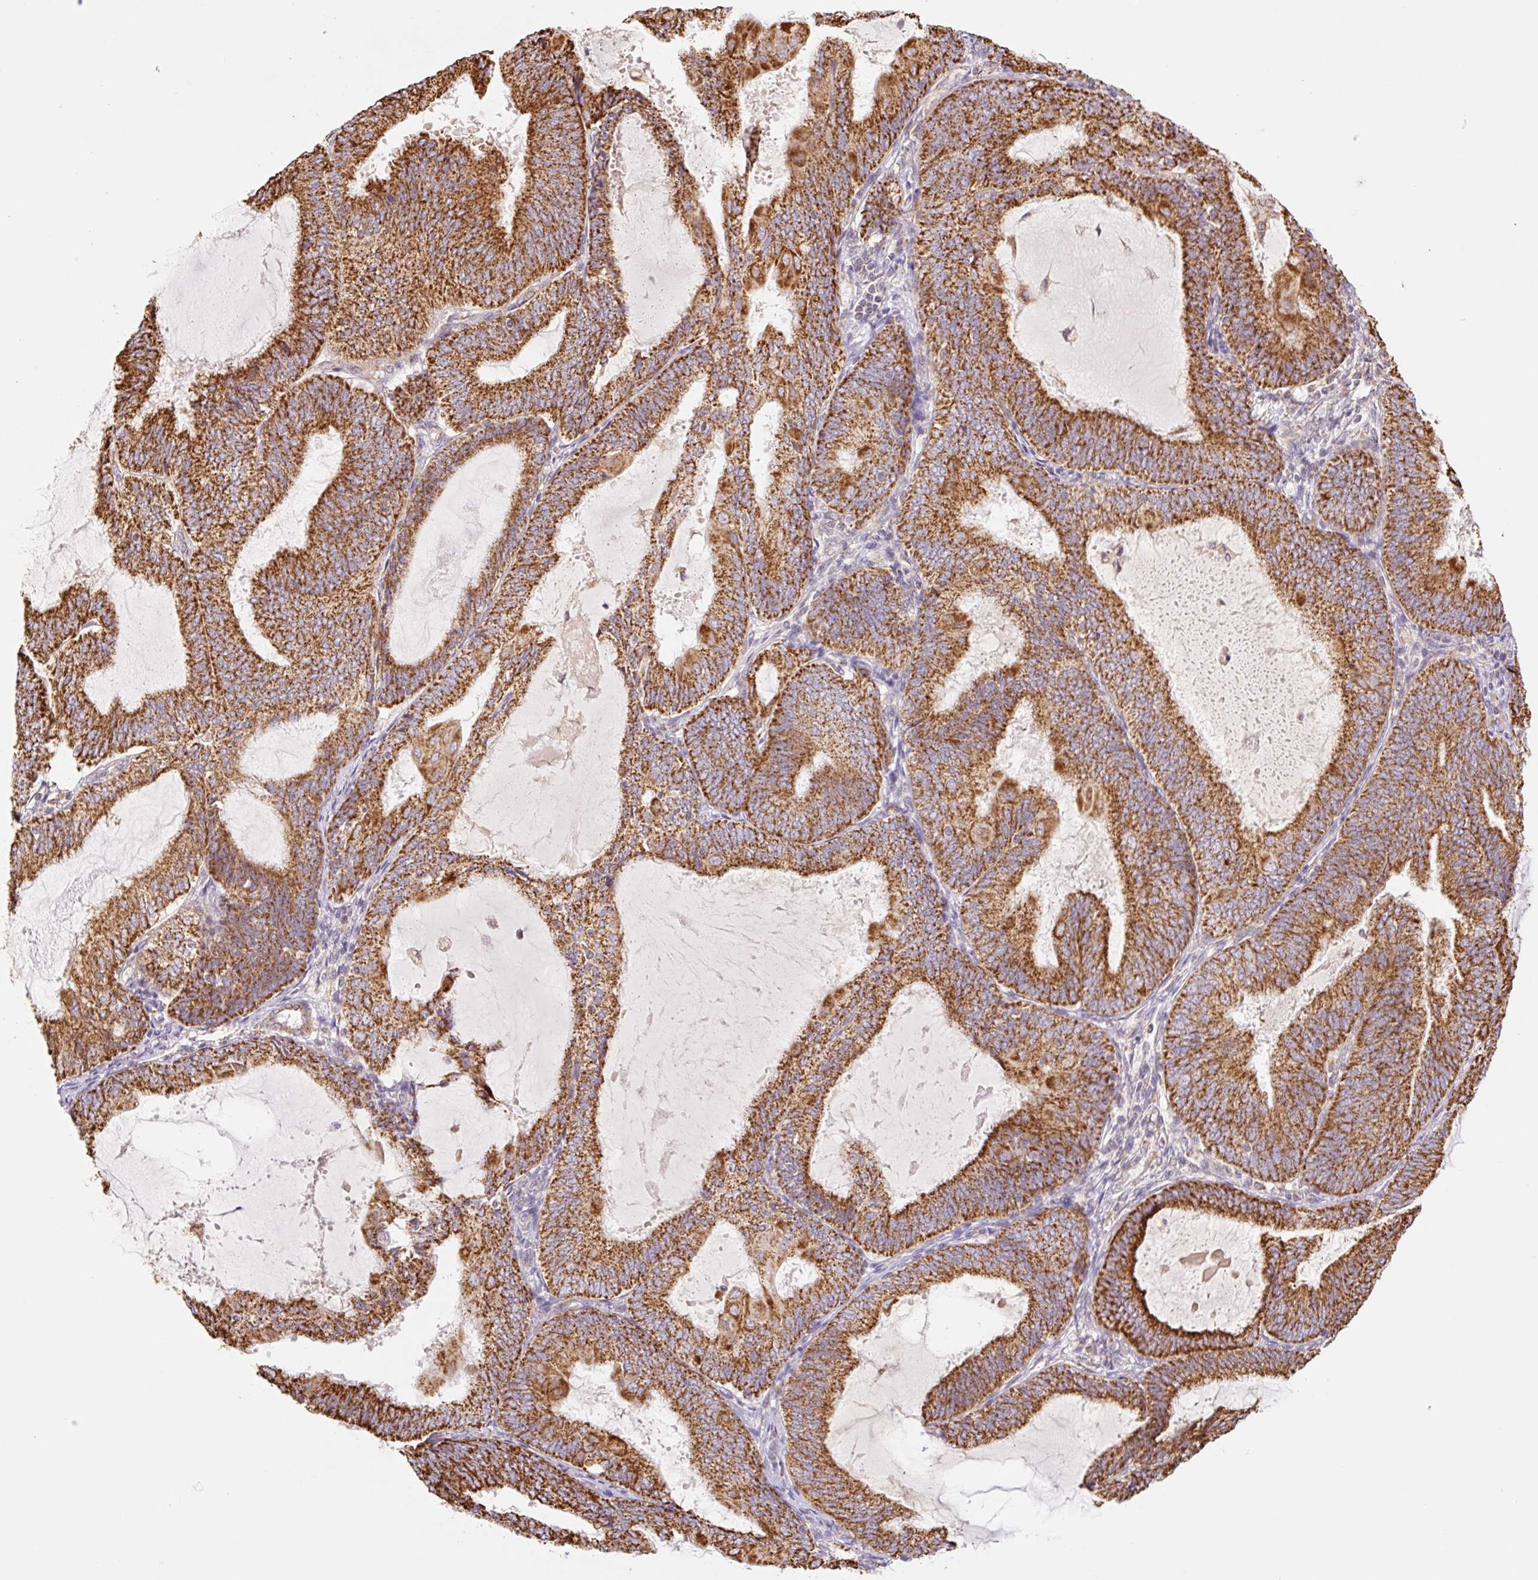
{"staining": {"intensity": "strong", "quantity": ">75%", "location": "cytoplasmic/membranous"}, "tissue": "endometrial cancer", "cell_type": "Tumor cells", "image_type": "cancer", "snomed": [{"axis": "morphology", "description": "Adenocarcinoma, NOS"}, {"axis": "topography", "description": "Endometrium"}], "caption": "Tumor cells demonstrate high levels of strong cytoplasmic/membranous positivity in approximately >75% of cells in human endometrial cancer (adenocarcinoma).", "gene": "GOSR2", "patient": {"sex": "female", "age": 81}}